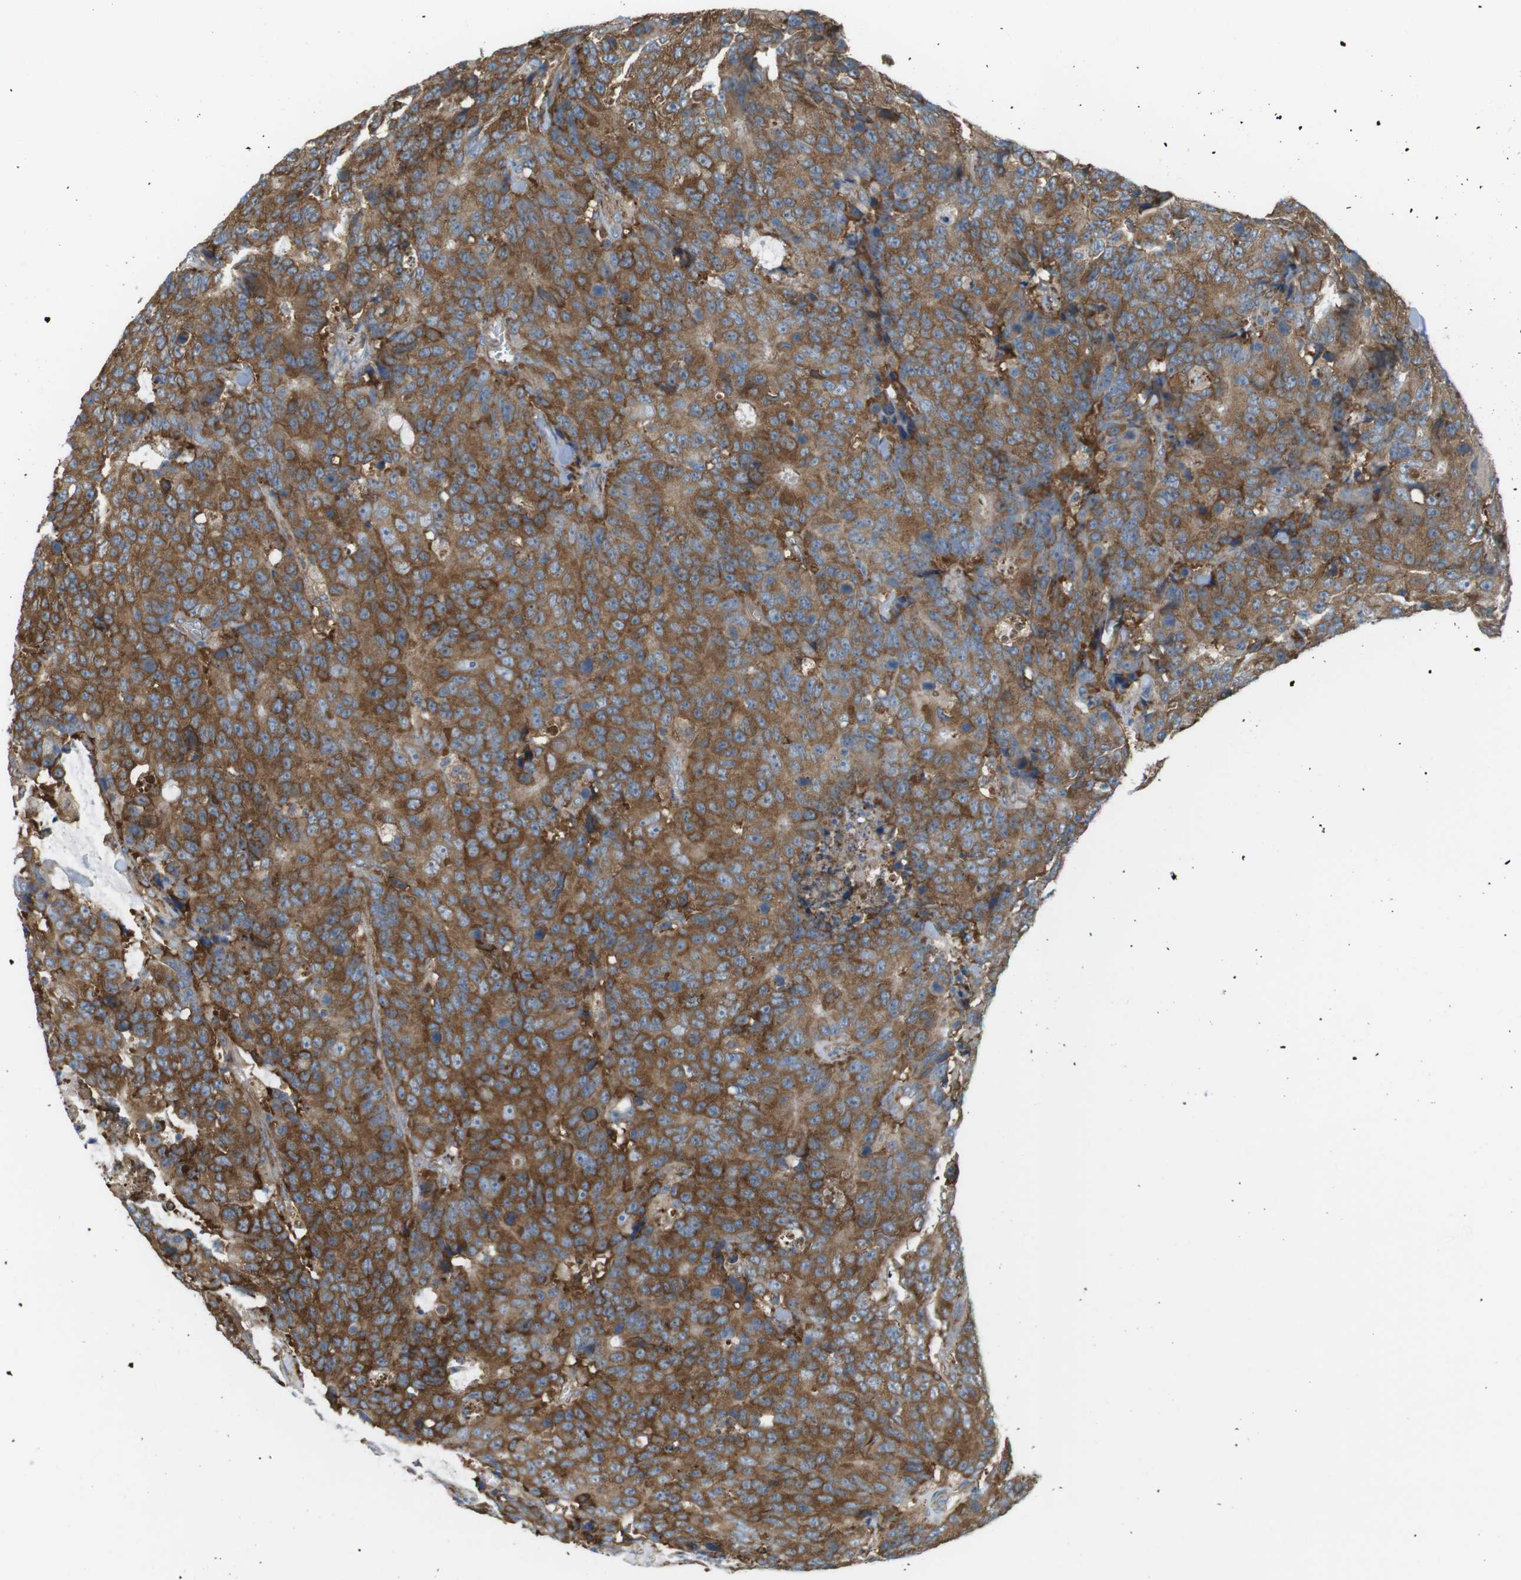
{"staining": {"intensity": "strong", "quantity": ">75%", "location": "cytoplasmic/membranous"}, "tissue": "colorectal cancer", "cell_type": "Tumor cells", "image_type": "cancer", "snomed": [{"axis": "morphology", "description": "Adenocarcinoma, NOS"}, {"axis": "topography", "description": "Colon"}], "caption": "Immunohistochemical staining of human colorectal cancer demonstrates strong cytoplasmic/membranous protein positivity in approximately >75% of tumor cells.", "gene": "PEPD", "patient": {"sex": "female", "age": 86}}